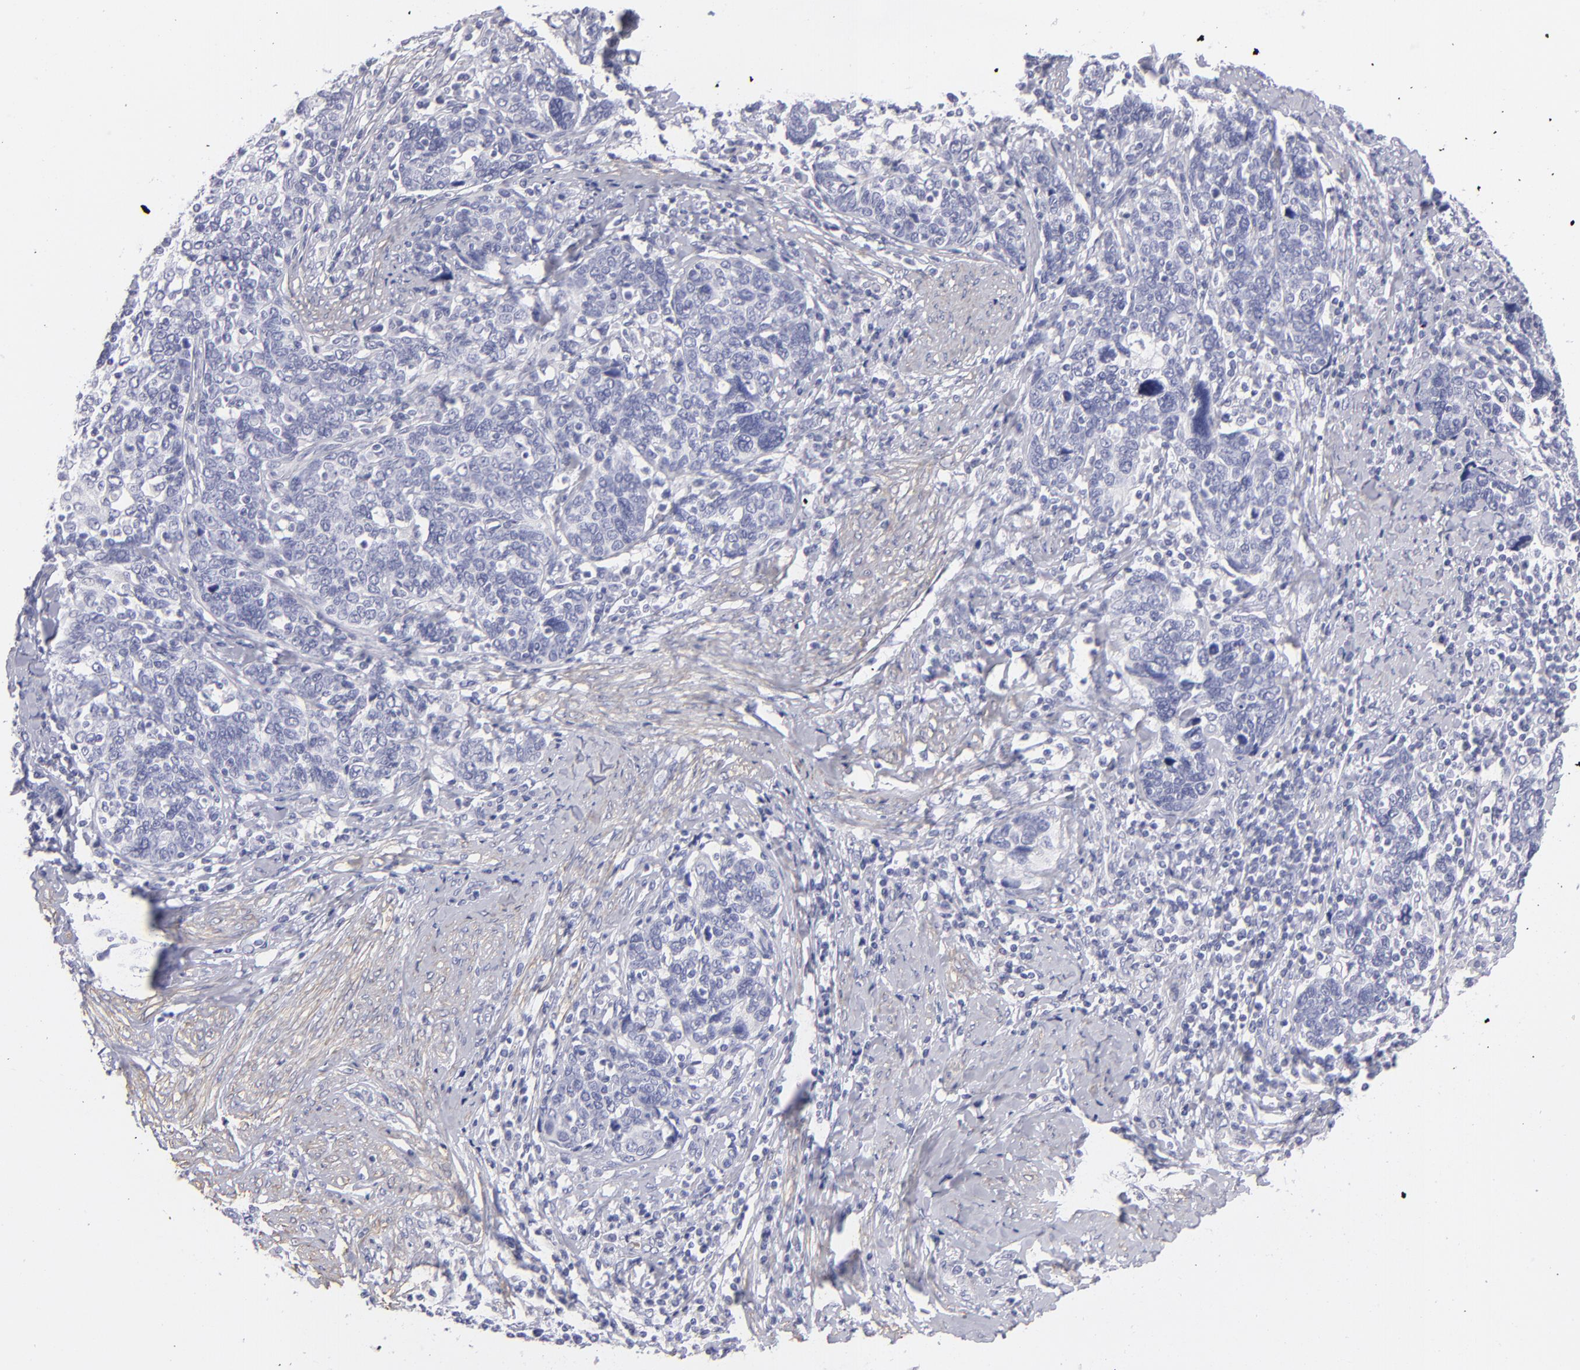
{"staining": {"intensity": "negative", "quantity": "none", "location": "none"}, "tissue": "cervical cancer", "cell_type": "Tumor cells", "image_type": "cancer", "snomed": [{"axis": "morphology", "description": "Squamous cell carcinoma, NOS"}, {"axis": "topography", "description": "Cervix"}], "caption": "IHC image of neoplastic tissue: squamous cell carcinoma (cervical) stained with DAB shows no significant protein staining in tumor cells.", "gene": "MYH11", "patient": {"sex": "female", "age": 41}}